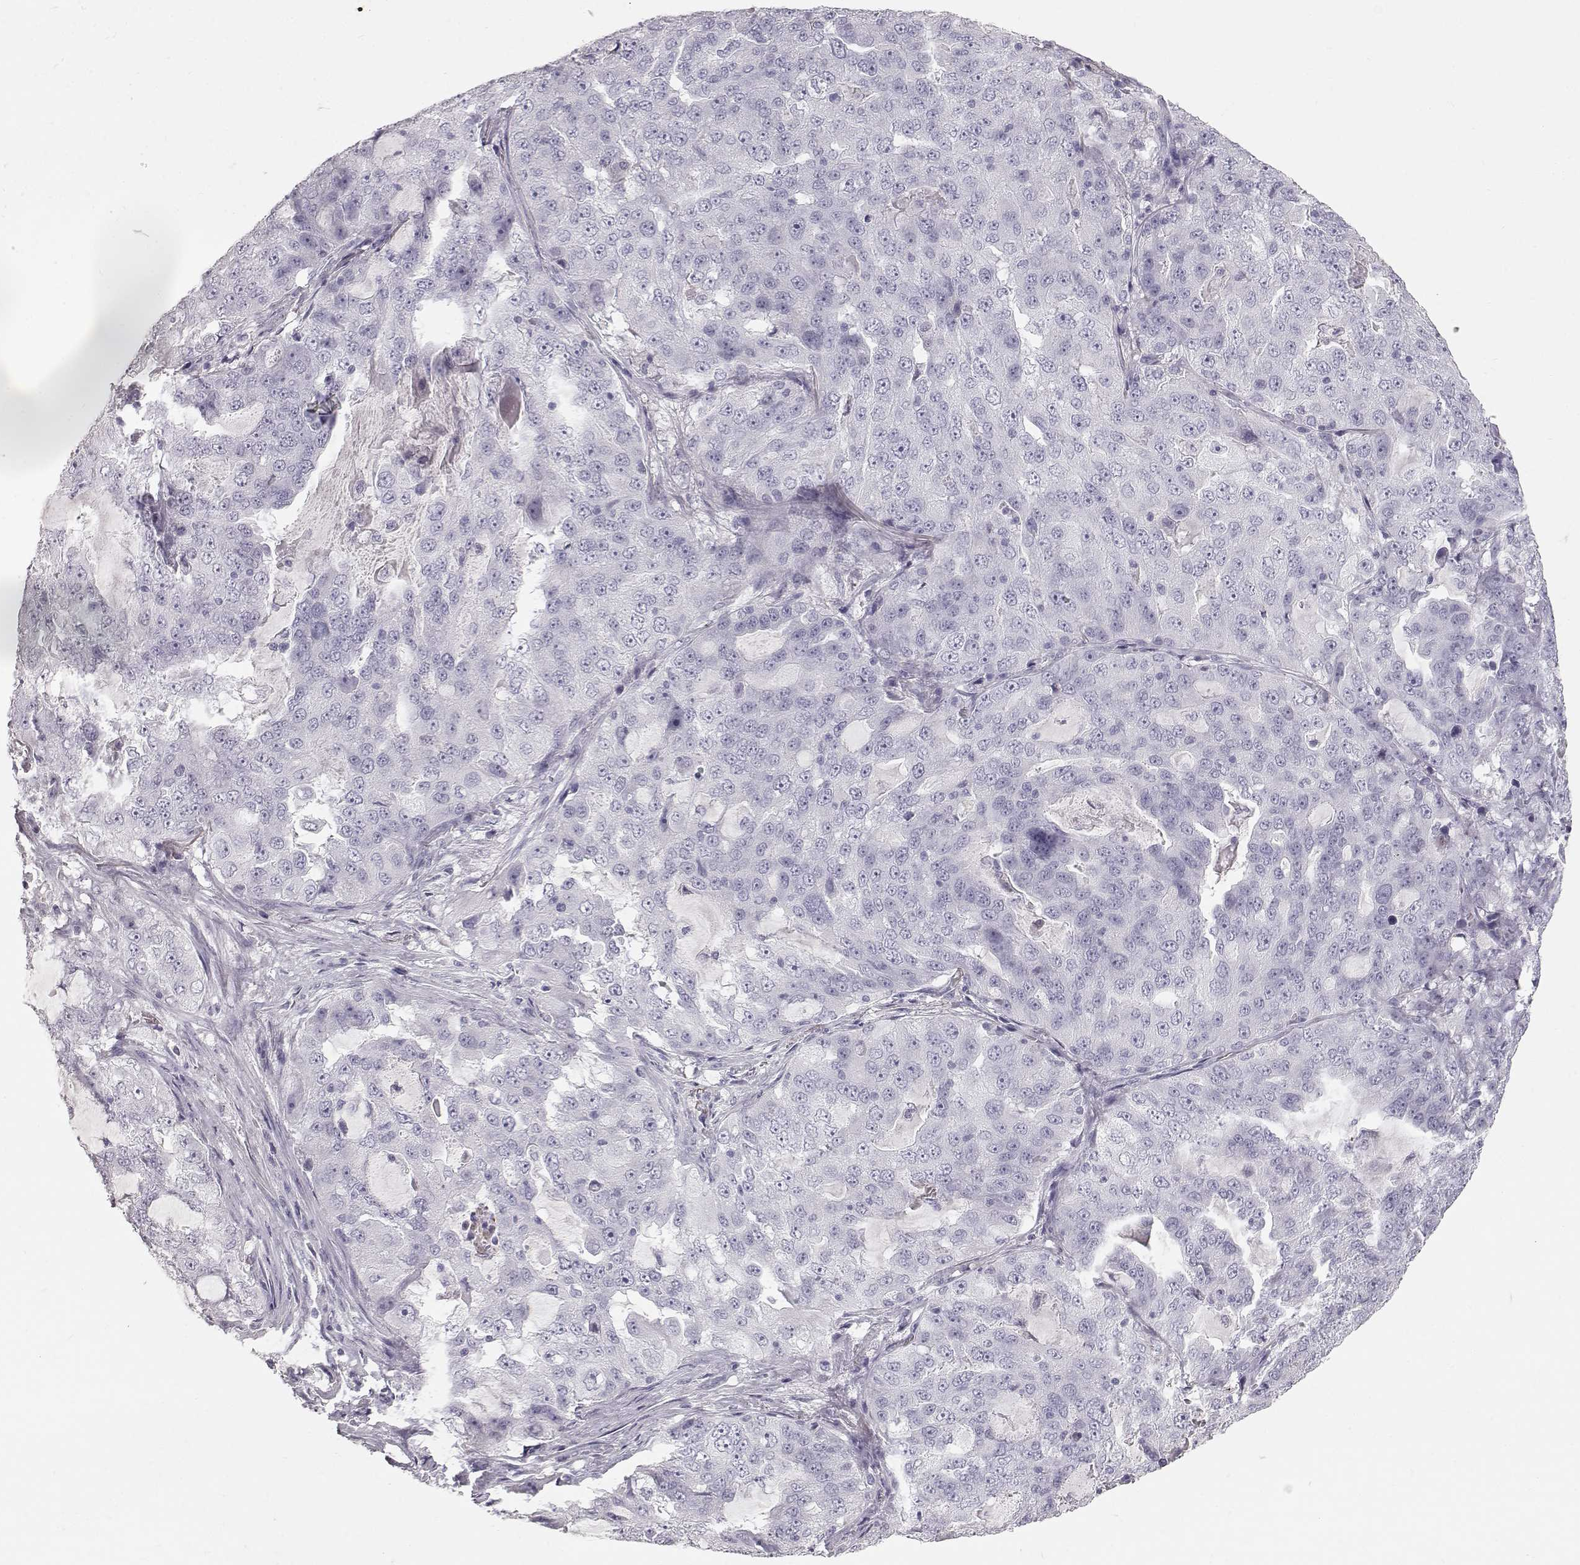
{"staining": {"intensity": "negative", "quantity": "none", "location": "none"}, "tissue": "lung cancer", "cell_type": "Tumor cells", "image_type": "cancer", "snomed": [{"axis": "morphology", "description": "Adenocarcinoma, NOS"}, {"axis": "topography", "description": "Lung"}], "caption": "Immunohistochemistry (IHC) histopathology image of human adenocarcinoma (lung) stained for a protein (brown), which demonstrates no staining in tumor cells.", "gene": "KRTAP16-1", "patient": {"sex": "female", "age": 61}}